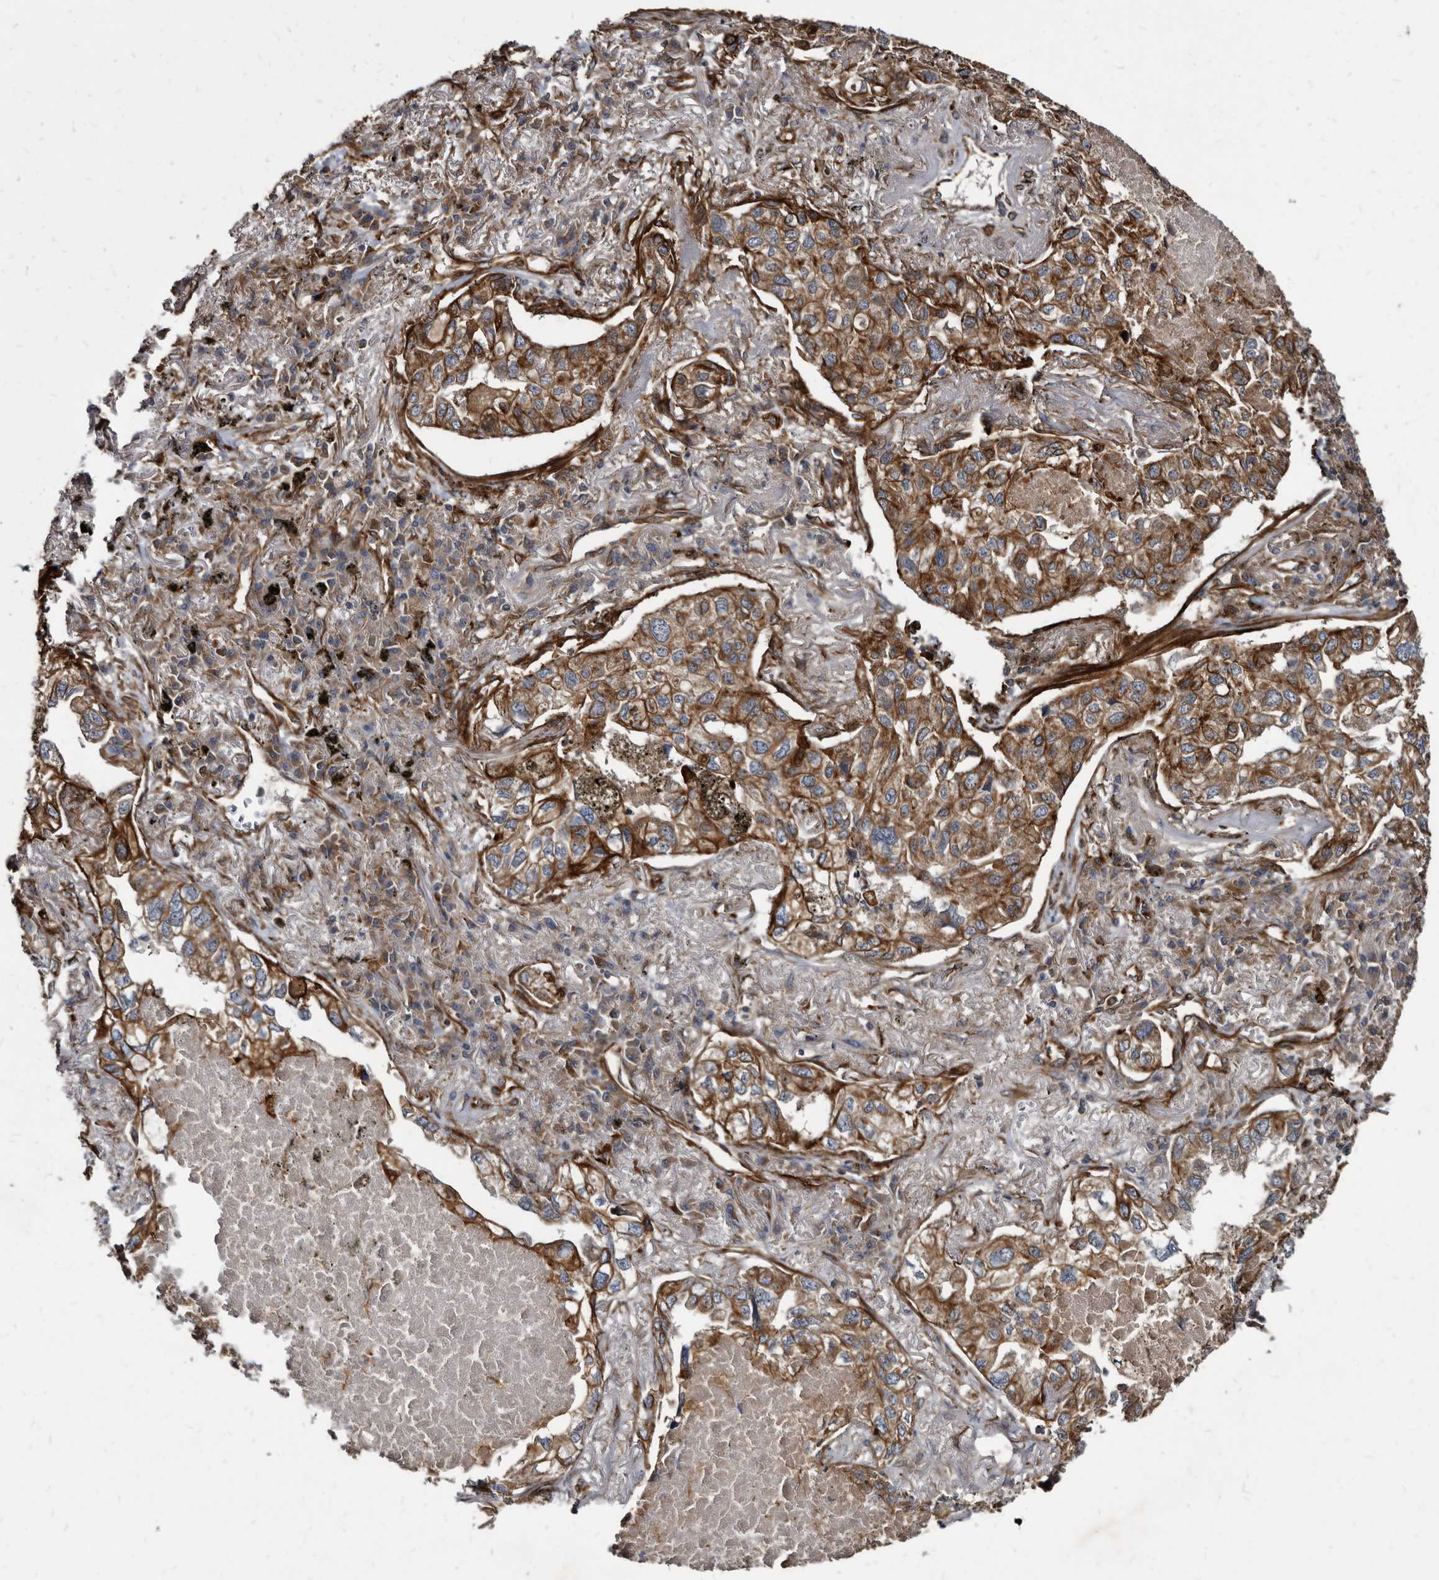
{"staining": {"intensity": "strong", "quantity": ">75%", "location": "cytoplasmic/membranous"}, "tissue": "lung cancer", "cell_type": "Tumor cells", "image_type": "cancer", "snomed": [{"axis": "morphology", "description": "Adenocarcinoma, NOS"}, {"axis": "topography", "description": "Lung"}], "caption": "Protein analysis of lung adenocarcinoma tissue exhibits strong cytoplasmic/membranous staining in approximately >75% of tumor cells.", "gene": "KCTD20", "patient": {"sex": "male", "age": 65}}